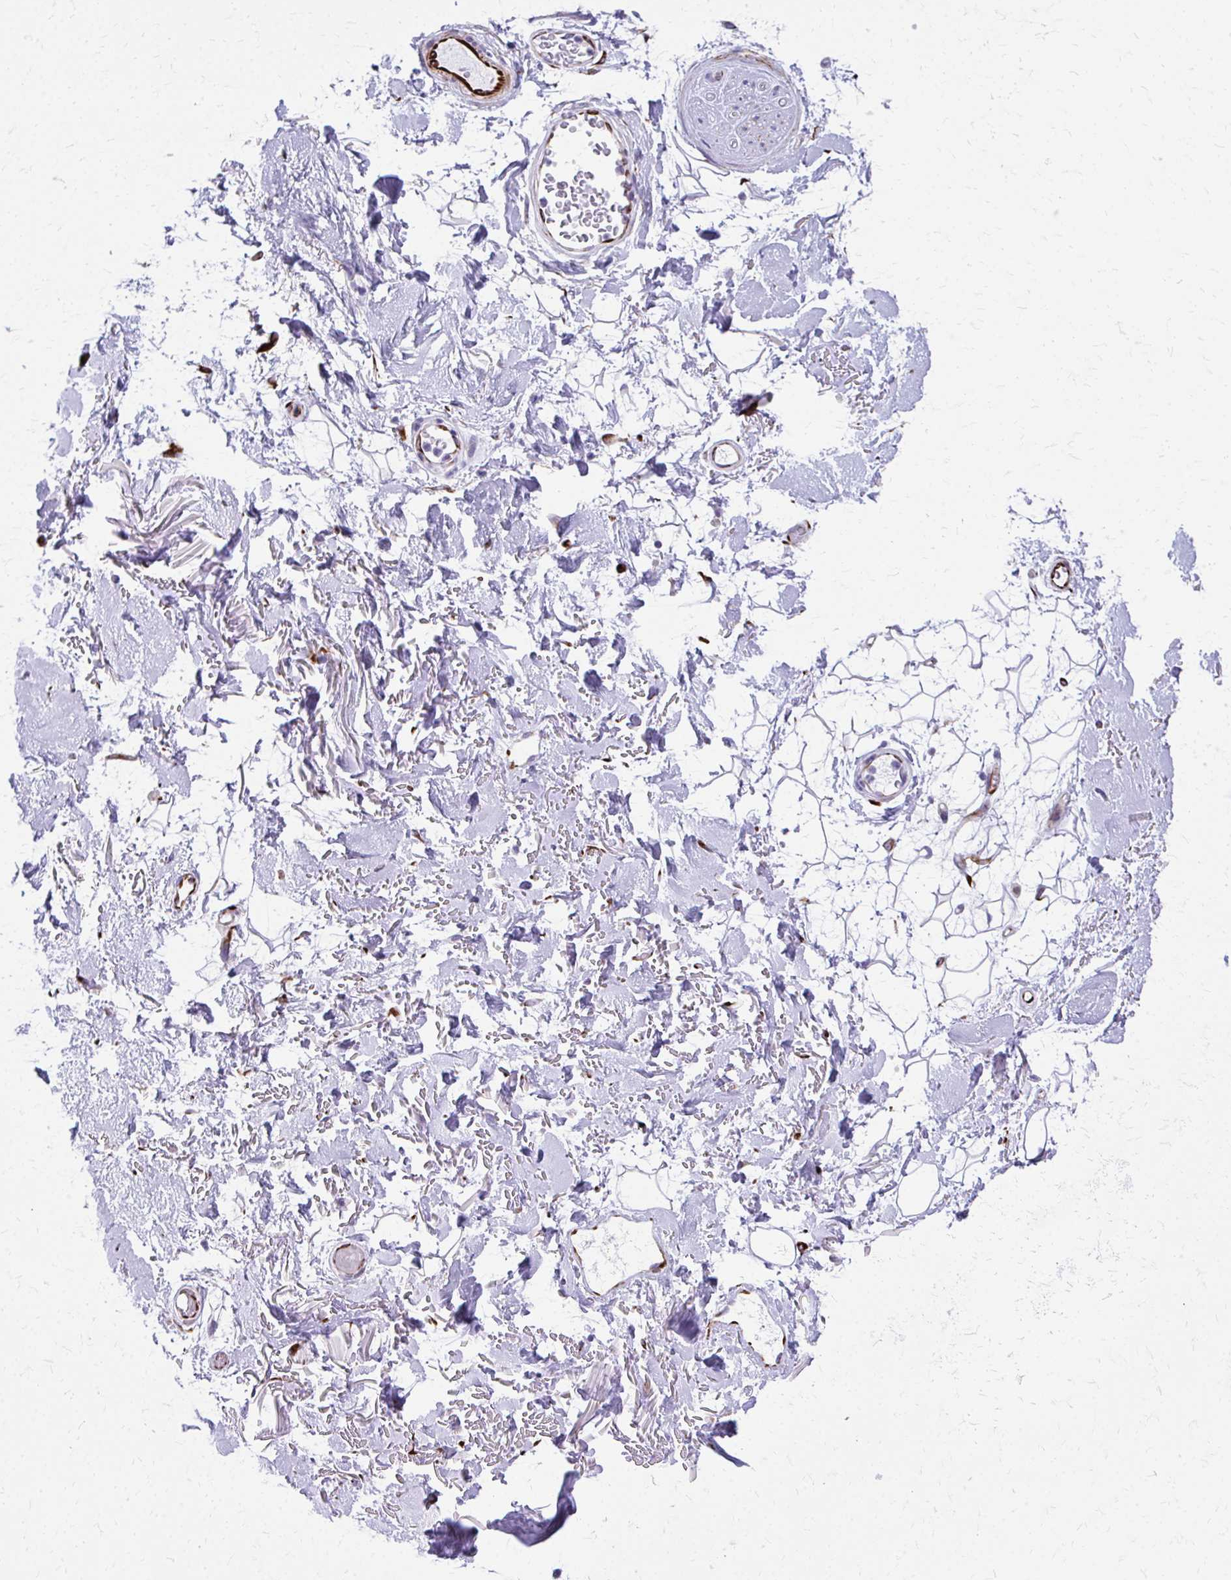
{"staining": {"intensity": "negative", "quantity": "none", "location": "none"}, "tissue": "adipose tissue", "cell_type": "Adipocytes", "image_type": "normal", "snomed": [{"axis": "morphology", "description": "Normal tissue, NOS"}, {"axis": "topography", "description": "Anal"}, {"axis": "topography", "description": "Peripheral nerve tissue"}], "caption": "IHC of unremarkable human adipose tissue demonstrates no expression in adipocytes.", "gene": "TRIM6", "patient": {"sex": "male", "age": 78}}